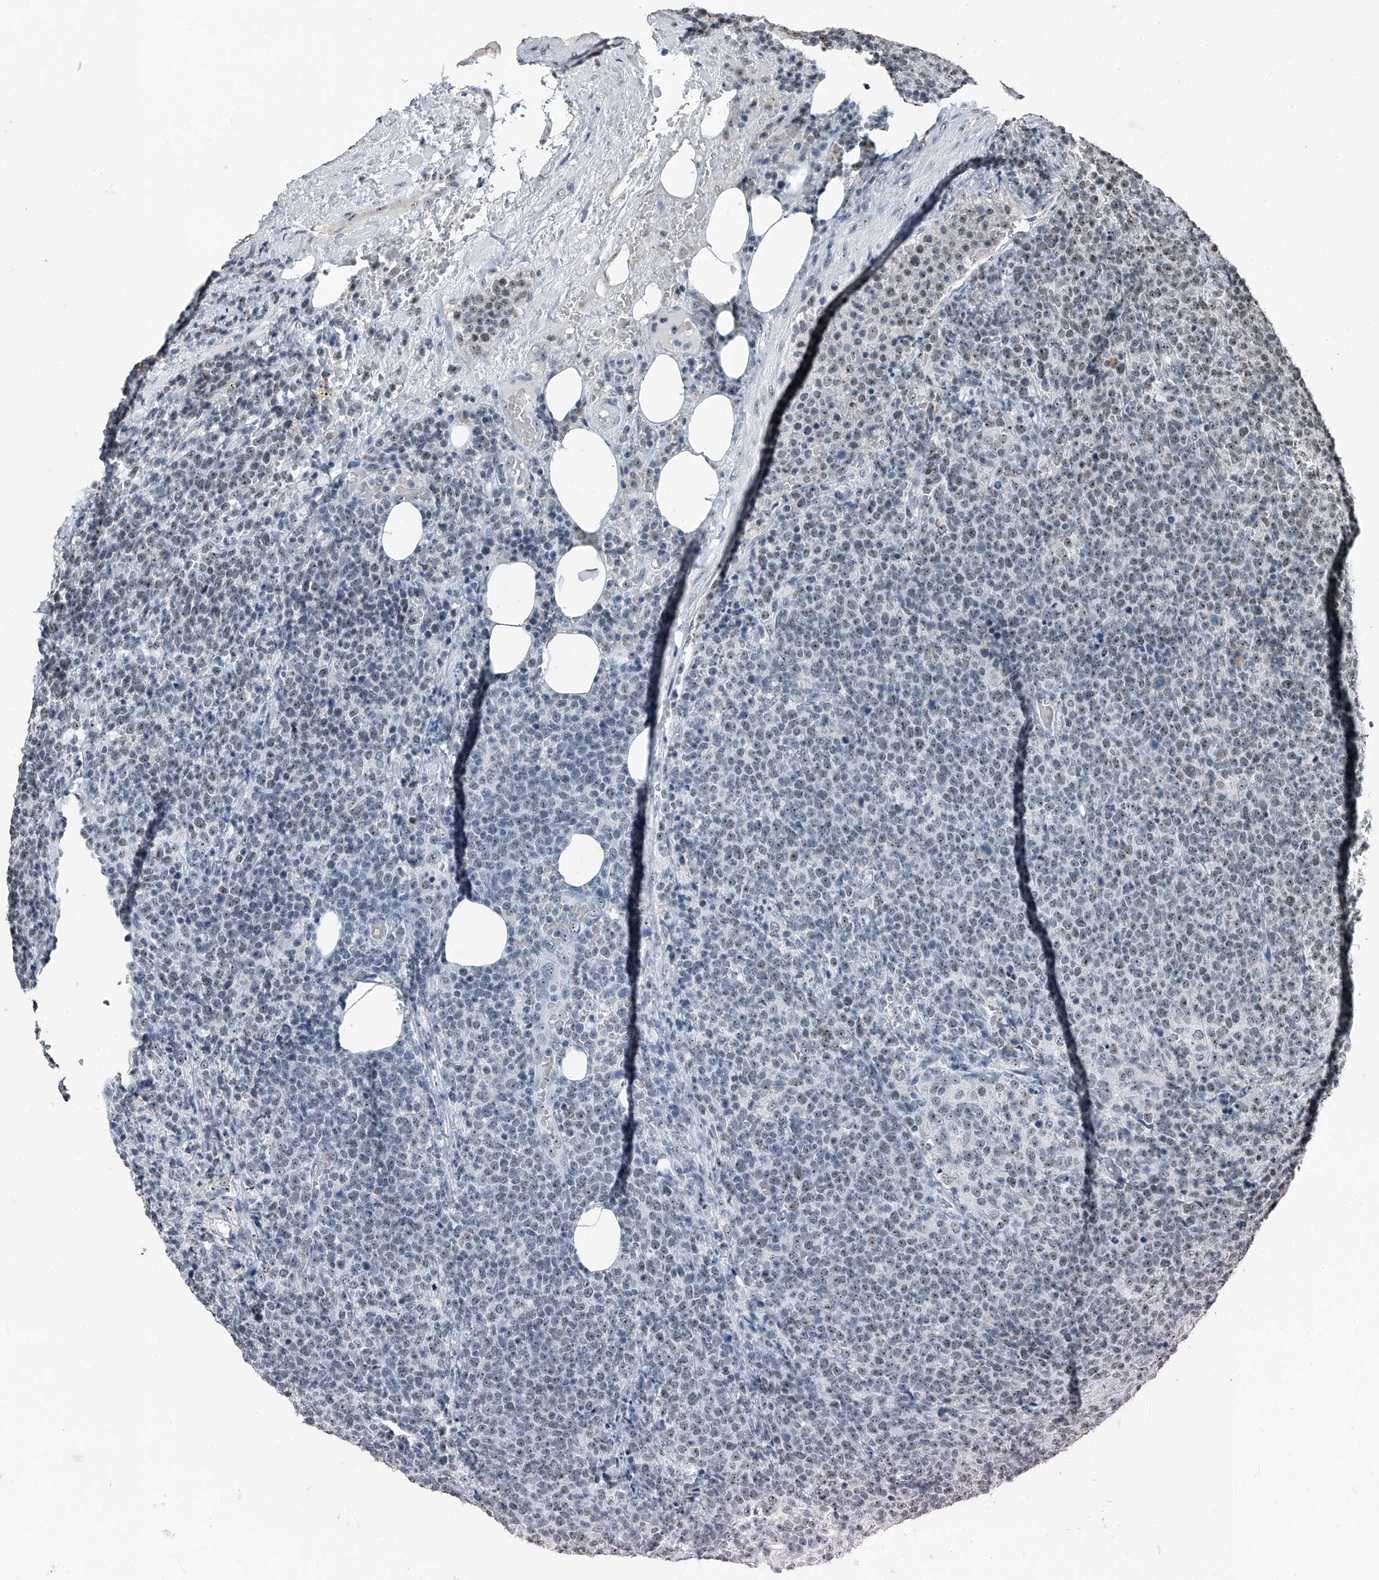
{"staining": {"intensity": "weak", "quantity": "25%-75%", "location": "nuclear"}, "tissue": "lymphoma", "cell_type": "Tumor cells", "image_type": "cancer", "snomed": [{"axis": "morphology", "description": "Malignant lymphoma, non-Hodgkin's type, High grade"}, {"axis": "topography", "description": "Lymph node"}], "caption": "IHC staining of lymphoma, which reveals low levels of weak nuclear positivity in approximately 25%-75% of tumor cells indicating weak nuclear protein expression. The staining was performed using DAB (3,3'-diaminobenzidine) (brown) for protein detection and nuclei were counterstained in hematoxylin (blue).", "gene": "TCOF1", "patient": {"sex": "male", "age": 61}}